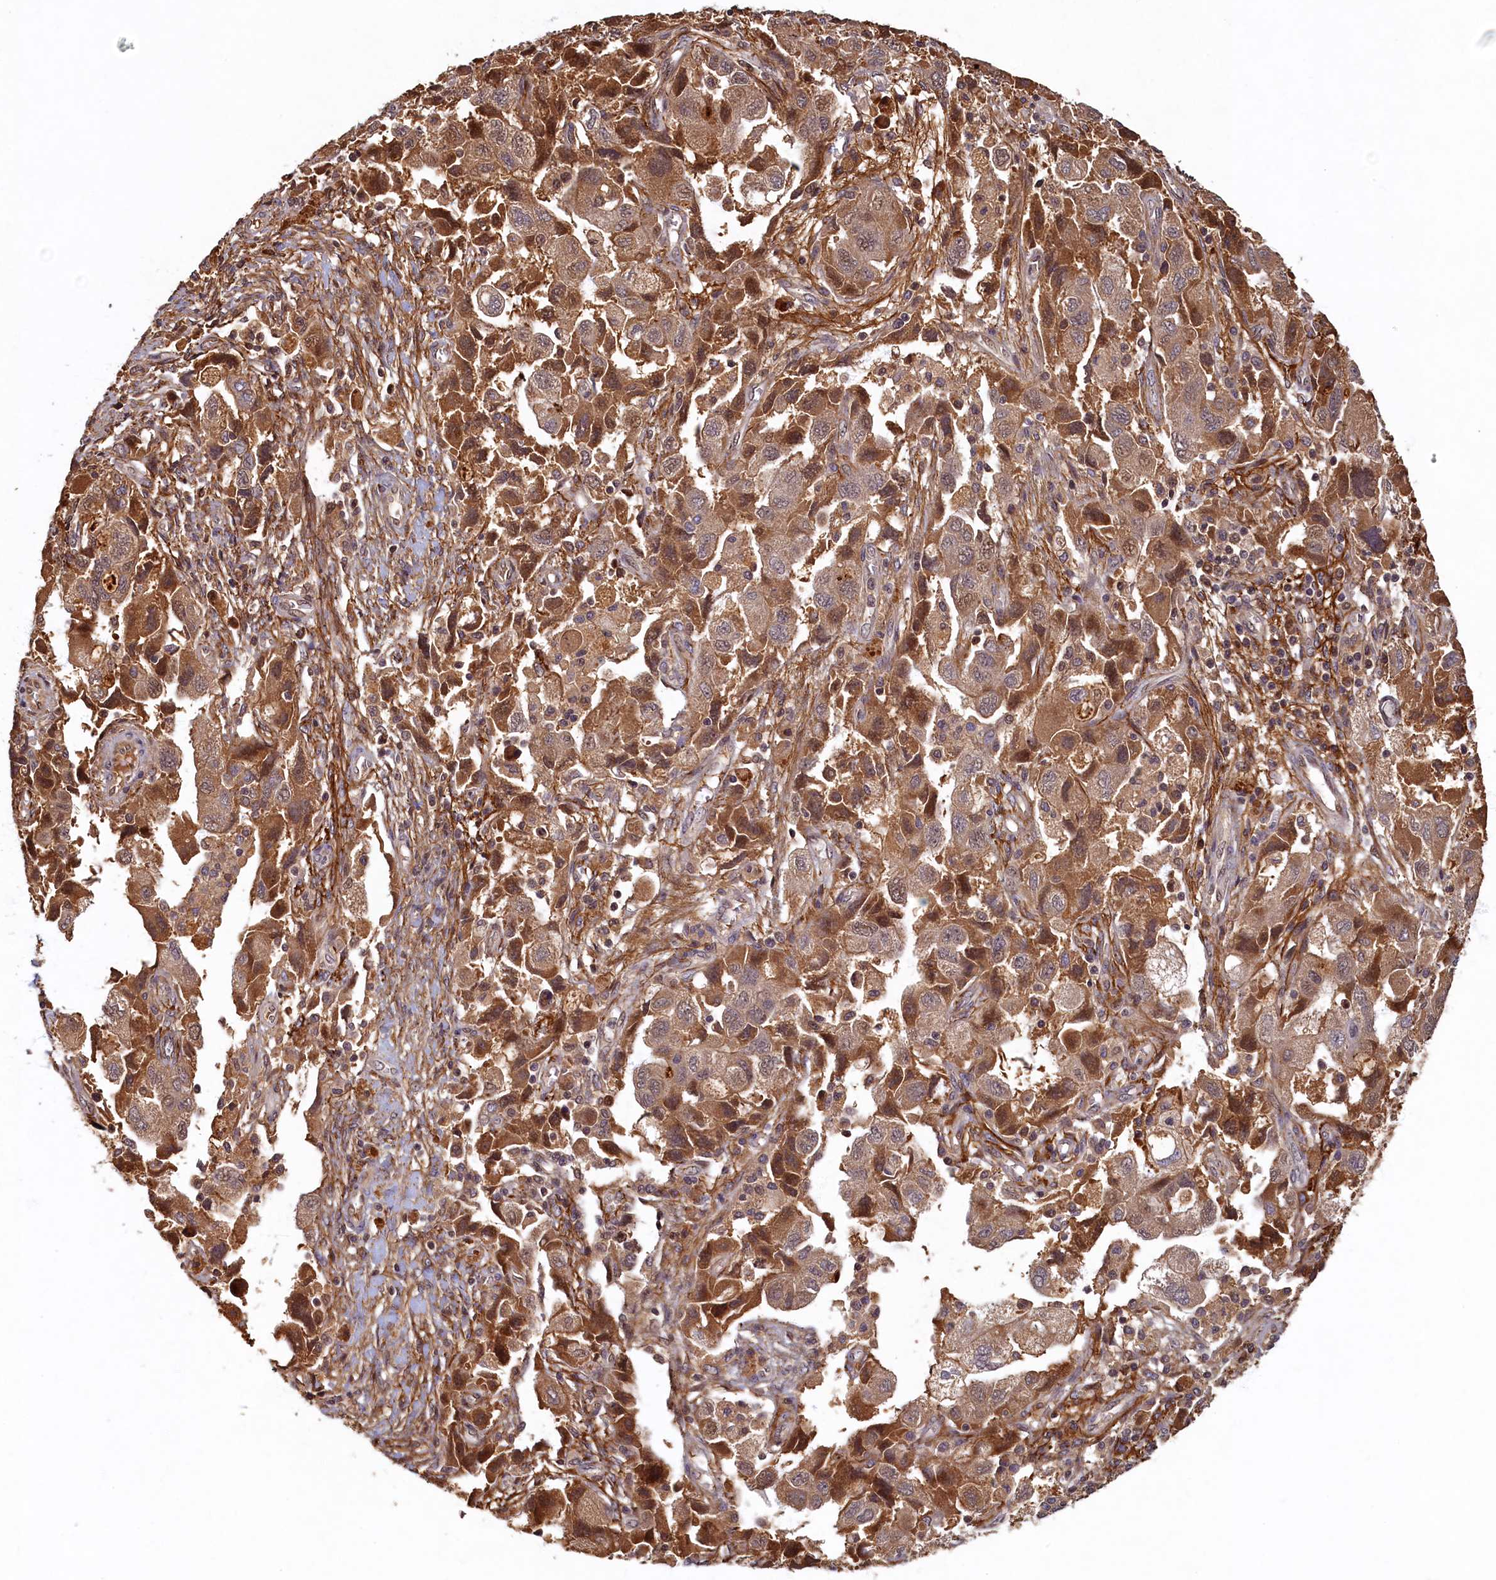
{"staining": {"intensity": "moderate", "quantity": ">75%", "location": "cytoplasmic/membranous"}, "tissue": "ovarian cancer", "cell_type": "Tumor cells", "image_type": "cancer", "snomed": [{"axis": "morphology", "description": "Carcinoma, NOS"}, {"axis": "morphology", "description": "Cystadenocarcinoma, serous, NOS"}, {"axis": "topography", "description": "Ovary"}], "caption": "Immunohistochemical staining of ovarian cancer displays medium levels of moderate cytoplasmic/membranous expression in about >75% of tumor cells.", "gene": "LCMT2", "patient": {"sex": "female", "age": 69}}